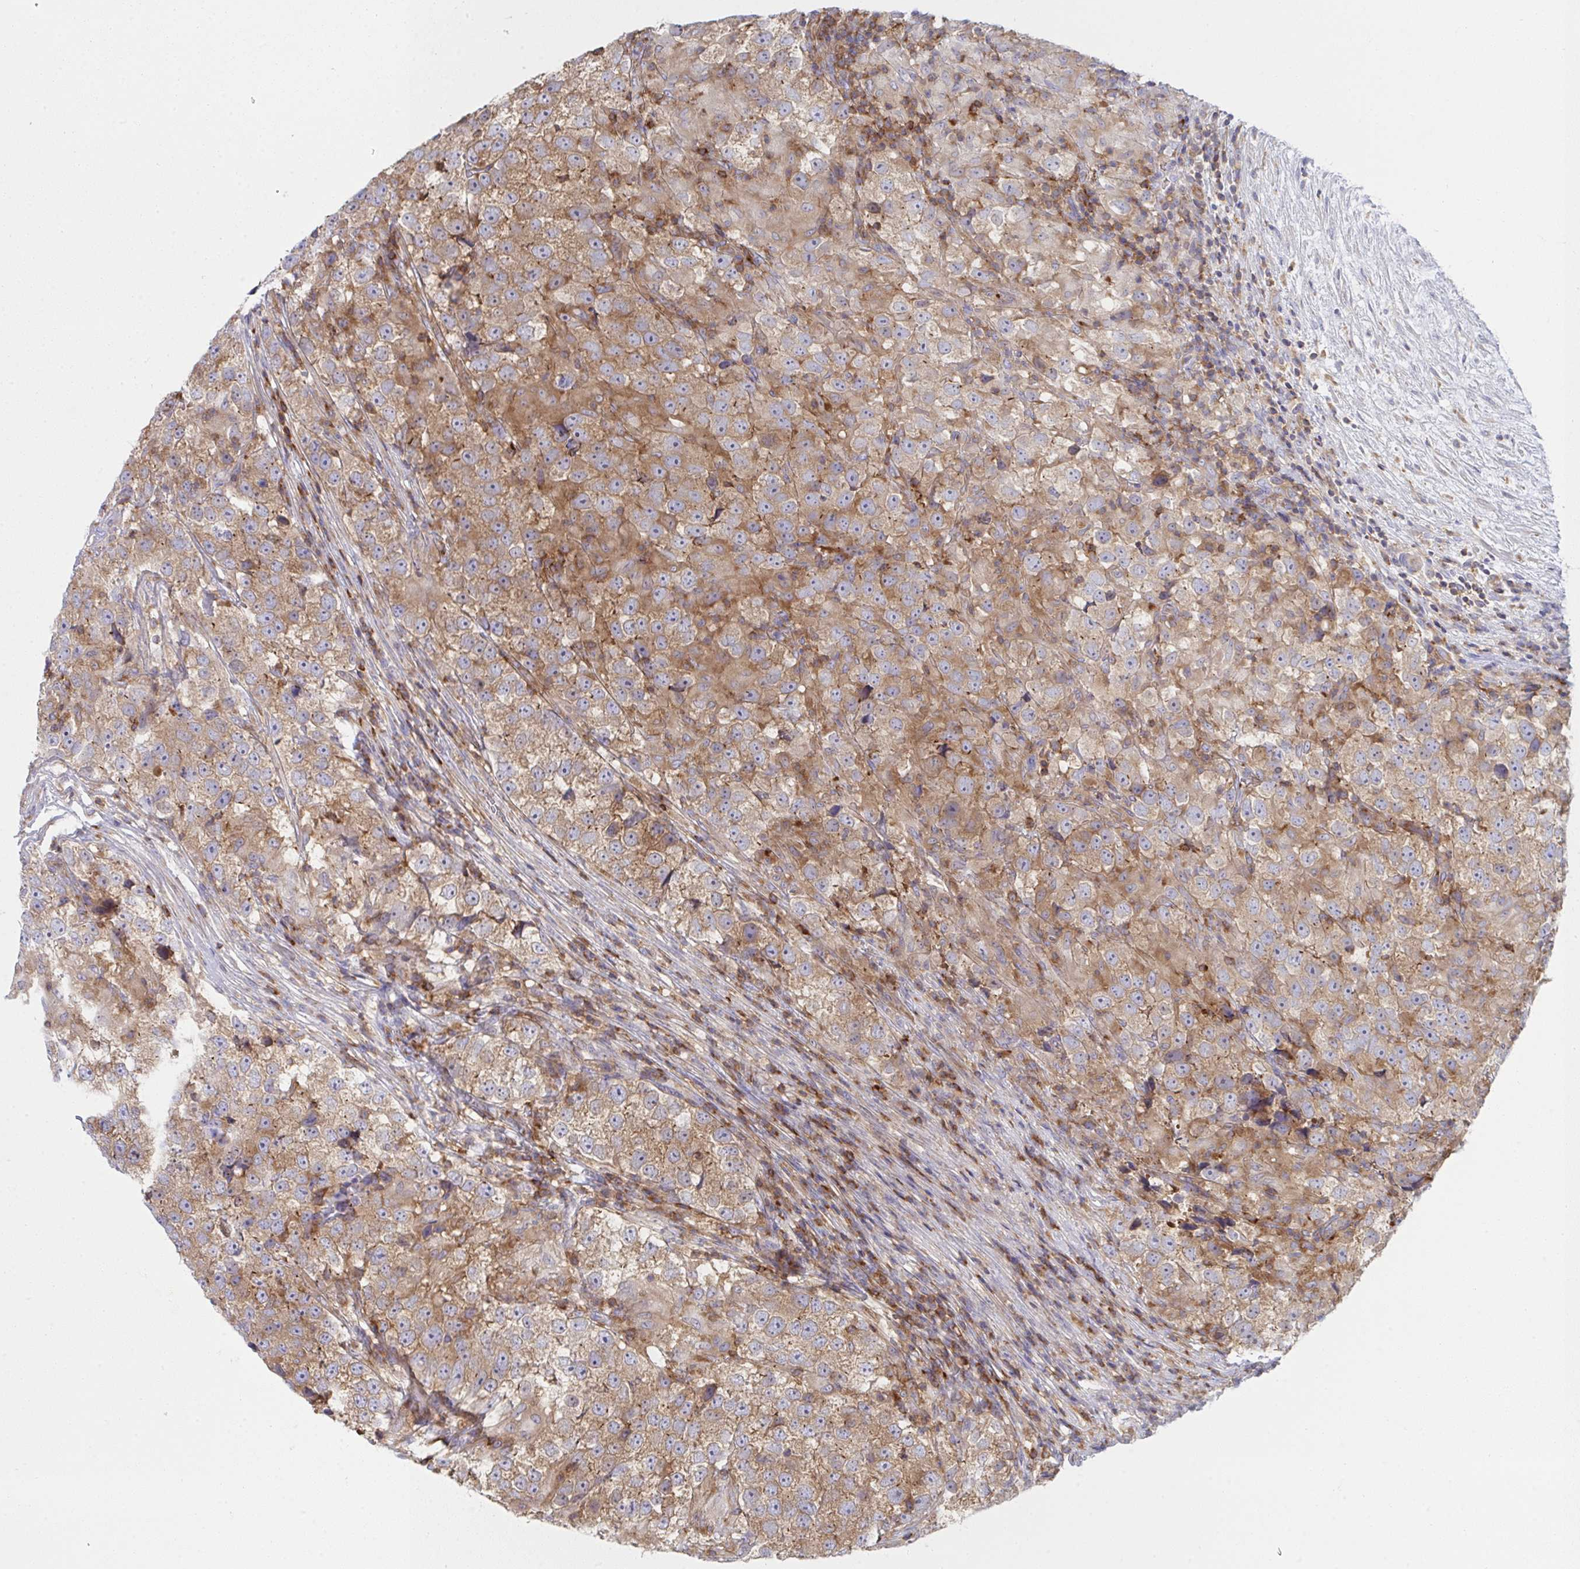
{"staining": {"intensity": "moderate", "quantity": "25%-75%", "location": "cytoplasmic/membranous"}, "tissue": "testis cancer", "cell_type": "Tumor cells", "image_type": "cancer", "snomed": [{"axis": "morphology", "description": "Seminoma, NOS"}, {"axis": "topography", "description": "Testis"}], "caption": "Testis seminoma stained for a protein (brown) reveals moderate cytoplasmic/membranous positive positivity in about 25%-75% of tumor cells.", "gene": "WNK1", "patient": {"sex": "male", "age": 46}}